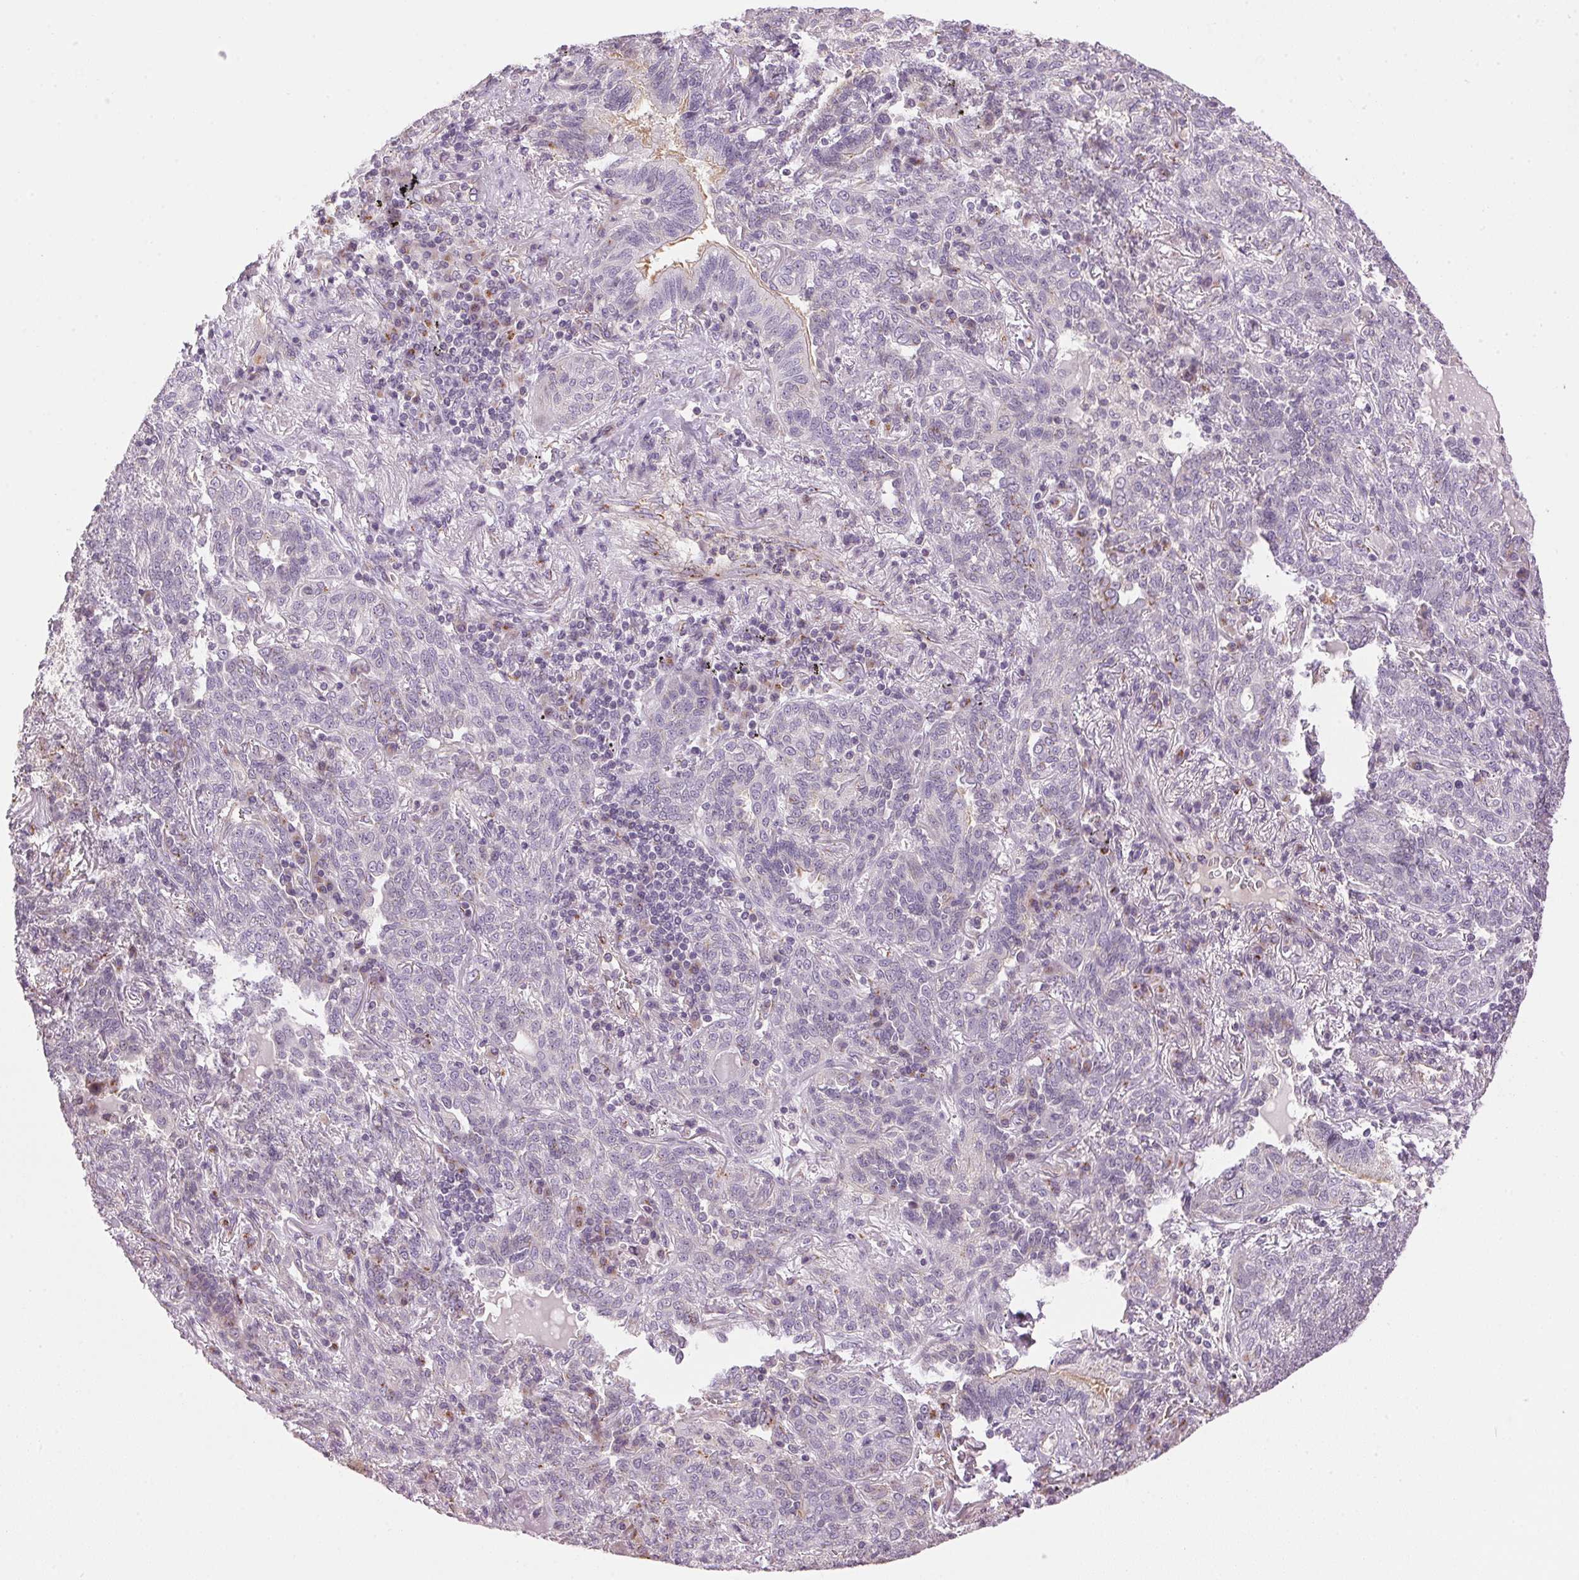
{"staining": {"intensity": "negative", "quantity": "none", "location": "none"}, "tissue": "lung cancer", "cell_type": "Tumor cells", "image_type": "cancer", "snomed": [{"axis": "morphology", "description": "Squamous cell carcinoma, NOS"}, {"axis": "topography", "description": "Lung"}], "caption": "A micrograph of squamous cell carcinoma (lung) stained for a protein demonstrates no brown staining in tumor cells.", "gene": "GOLPH3", "patient": {"sex": "female", "age": 70}}